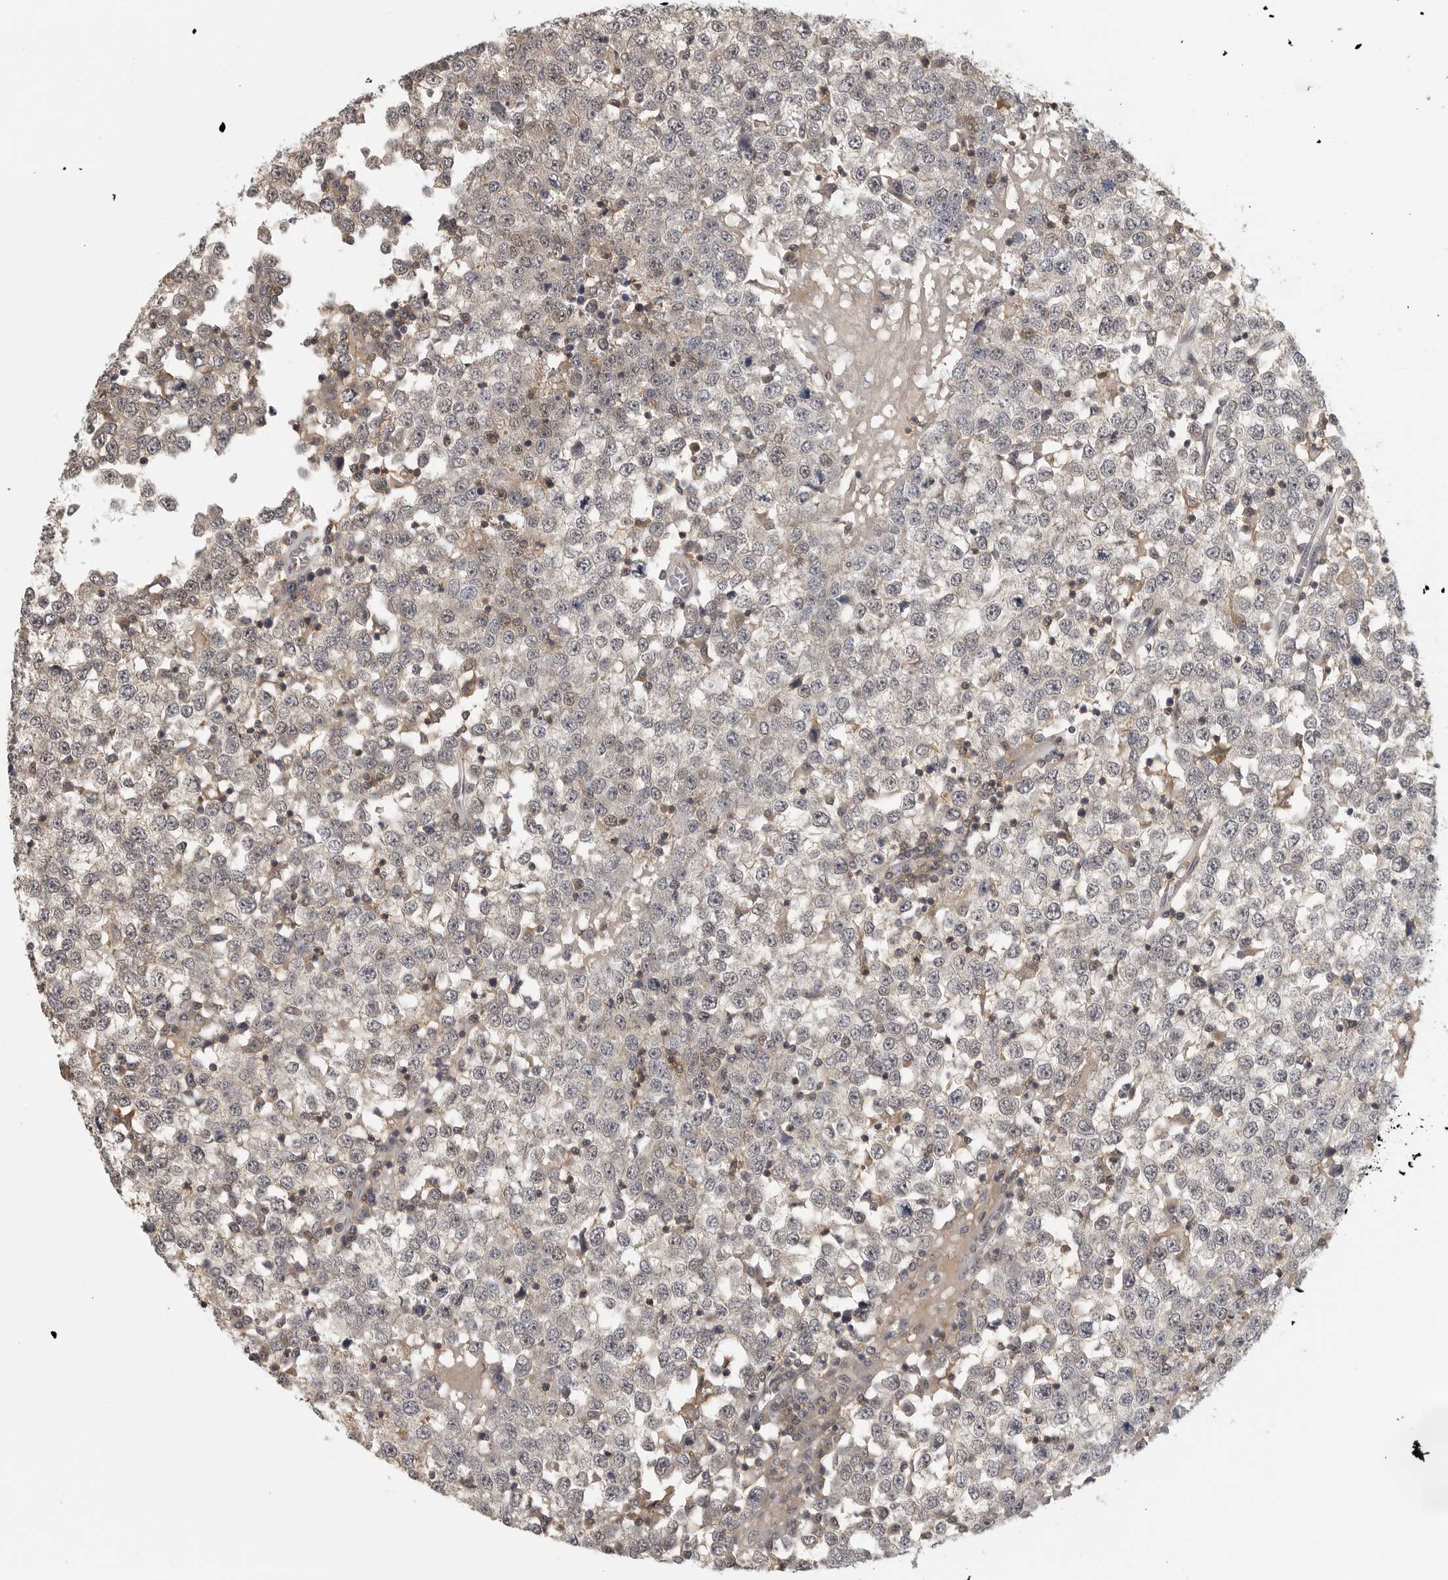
{"staining": {"intensity": "weak", "quantity": "<25%", "location": "nuclear"}, "tissue": "testis cancer", "cell_type": "Tumor cells", "image_type": "cancer", "snomed": [{"axis": "morphology", "description": "Seminoma, NOS"}, {"axis": "topography", "description": "Testis"}], "caption": "There is no significant staining in tumor cells of seminoma (testis).", "gene": "UROD", "patient": {"sex": "male", "age": 65}}